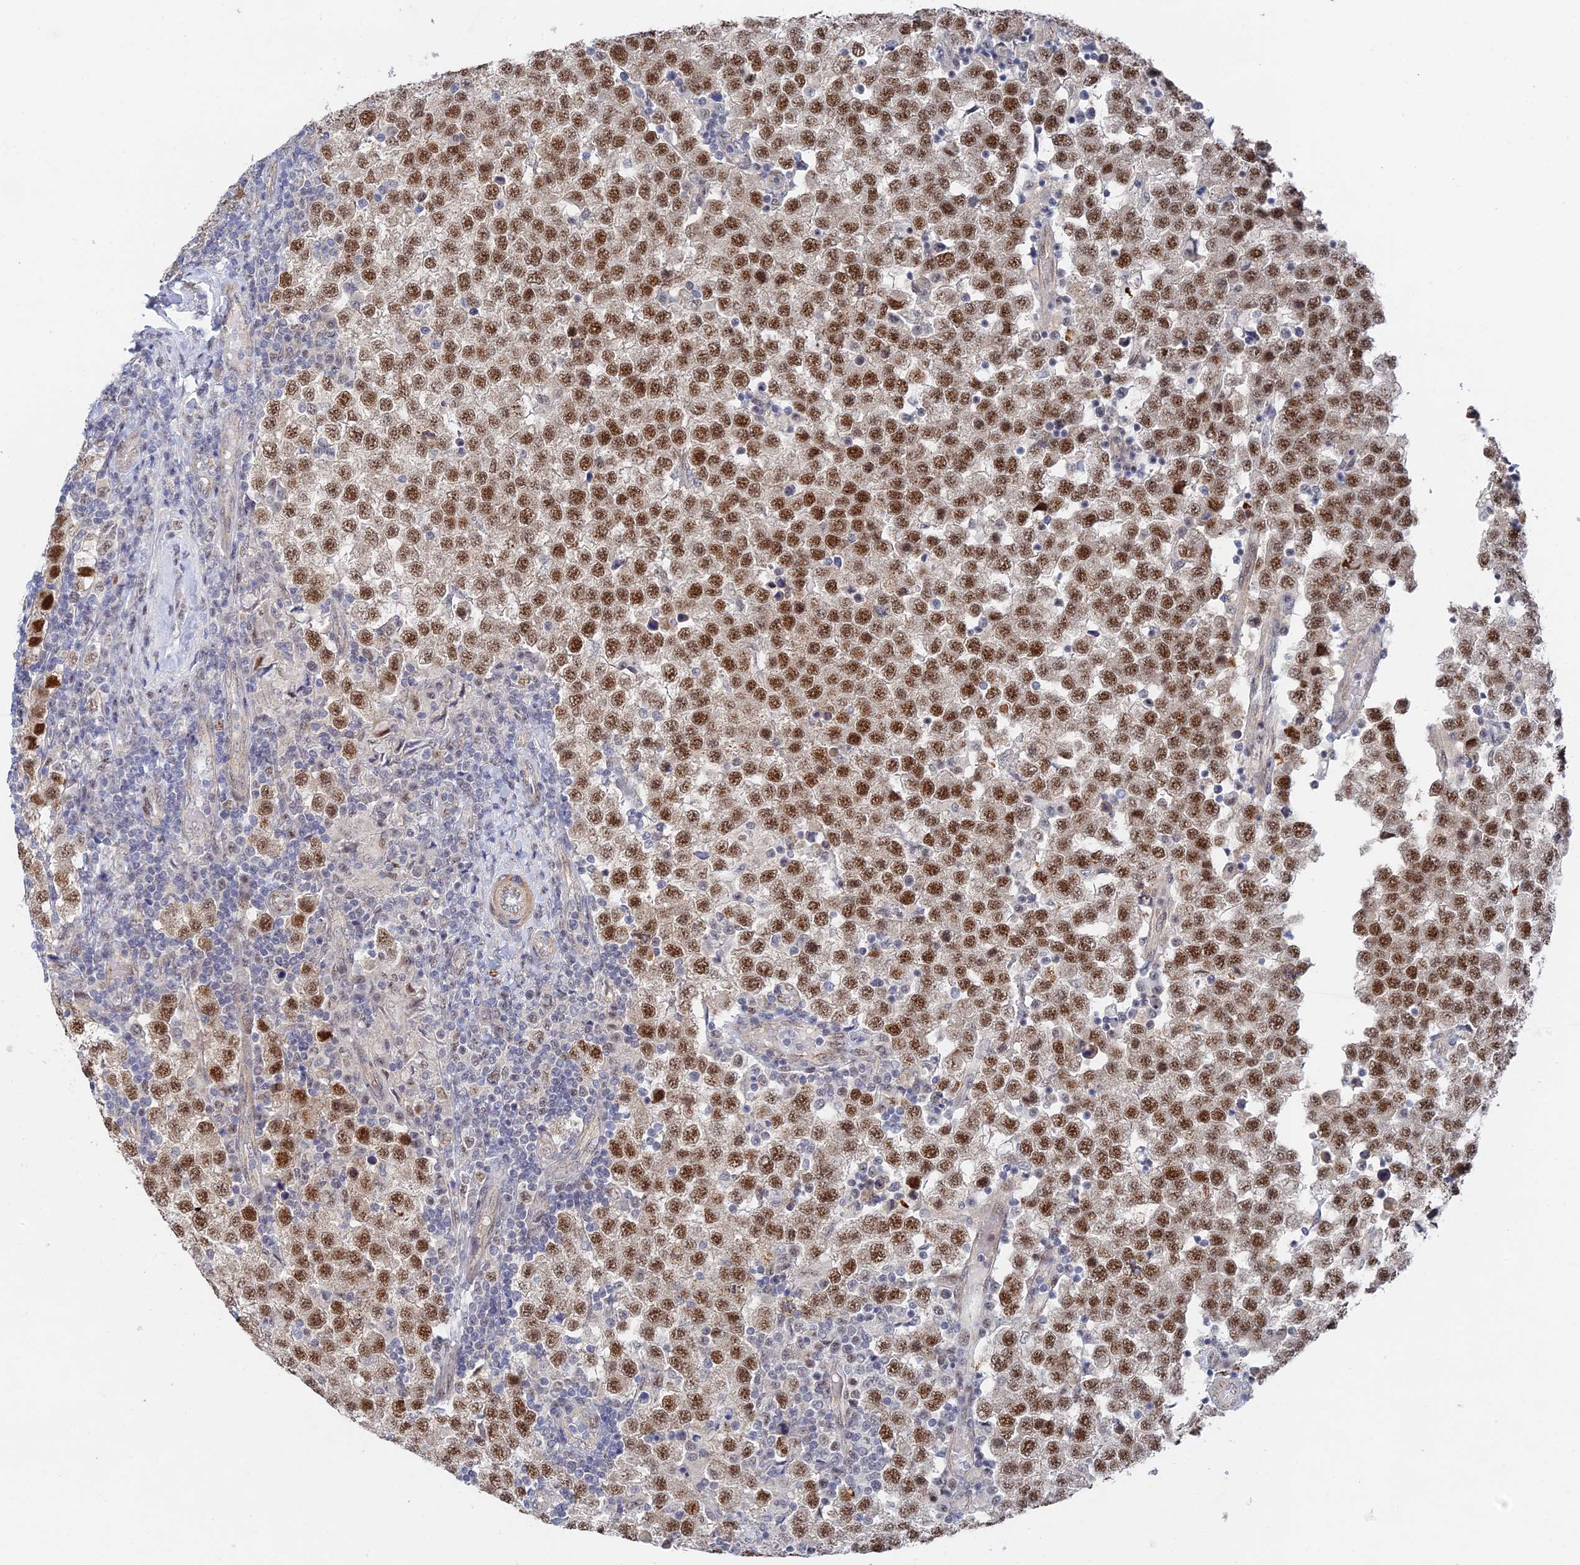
{"staining": {"intensity": "moderate", "quantity": ">75%", "location": "nuclear"}, "tissue": "testis cancer", "cell_type": "Tumor cells", "image_type": "cancer", "snomed": [{"axis": "morphology", "description": "Seminoma, NOS"}, {"axis": "topography", "description": "Testis"}], "caption": "About >75% of tumor cells in testis cancer display moderate nuclear protein staining as visualized by brown immunohistochemical staining.", "gene": "CFAP92", "patient": {"sex": "male", "age": 34}}